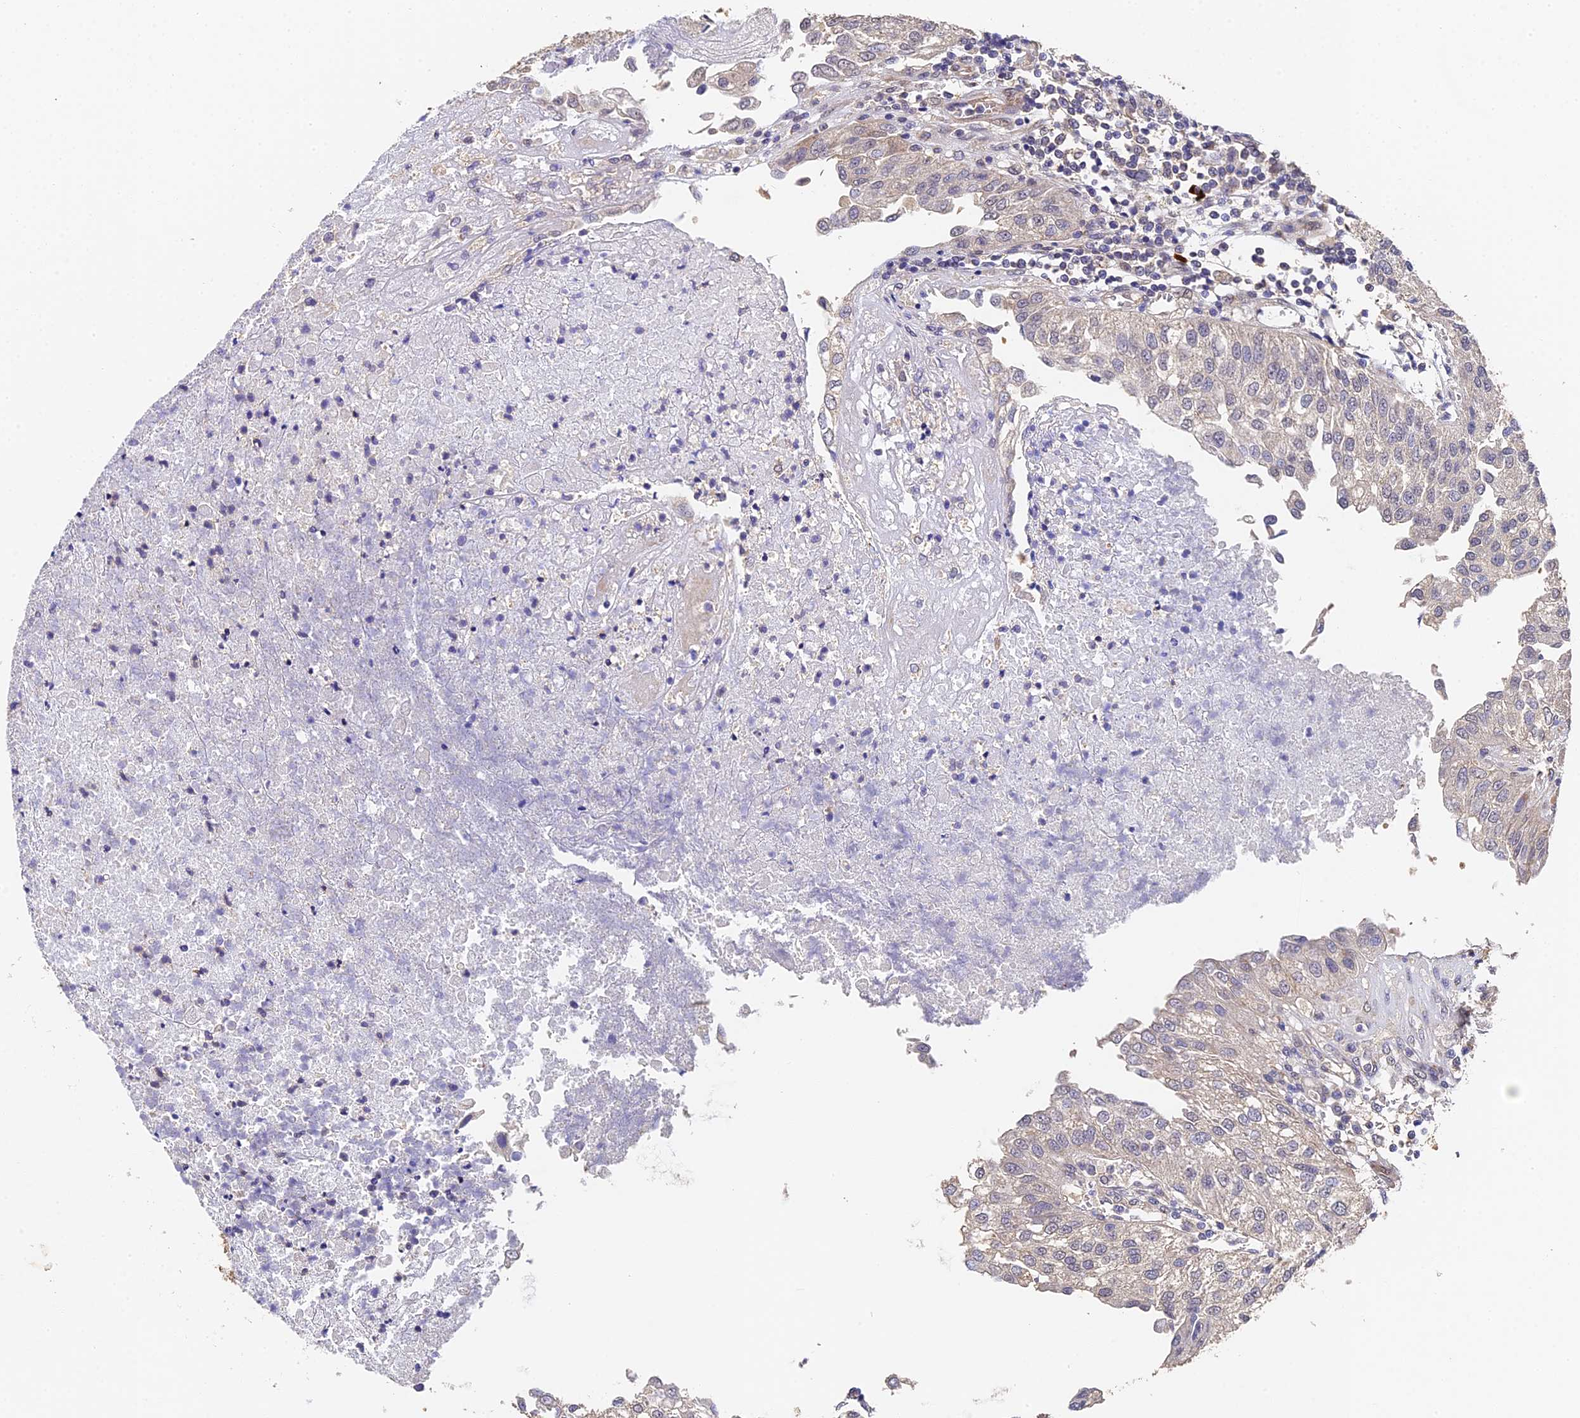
{"staining": {"intensity": "negative", "quantity": "none", "location": "none"}, "tissue": "urothelial cancer", "cell_type": "Tumor cells", "image_type": "cancer", "snomed": [{"axis": "morphology", "description": "Urothelial carcinoma, Low grade"}, {"axis": "topography", "description": "Urinary bladder"}], "caption": "Immunohistochemistry photomicrograph of human urothelial carcinoma (low-grade) stained for a protein (brown), which reveals no staining in tumor cells.", "gene": "SLC11A1", "patient": {"sex": "female", "age": 89}}